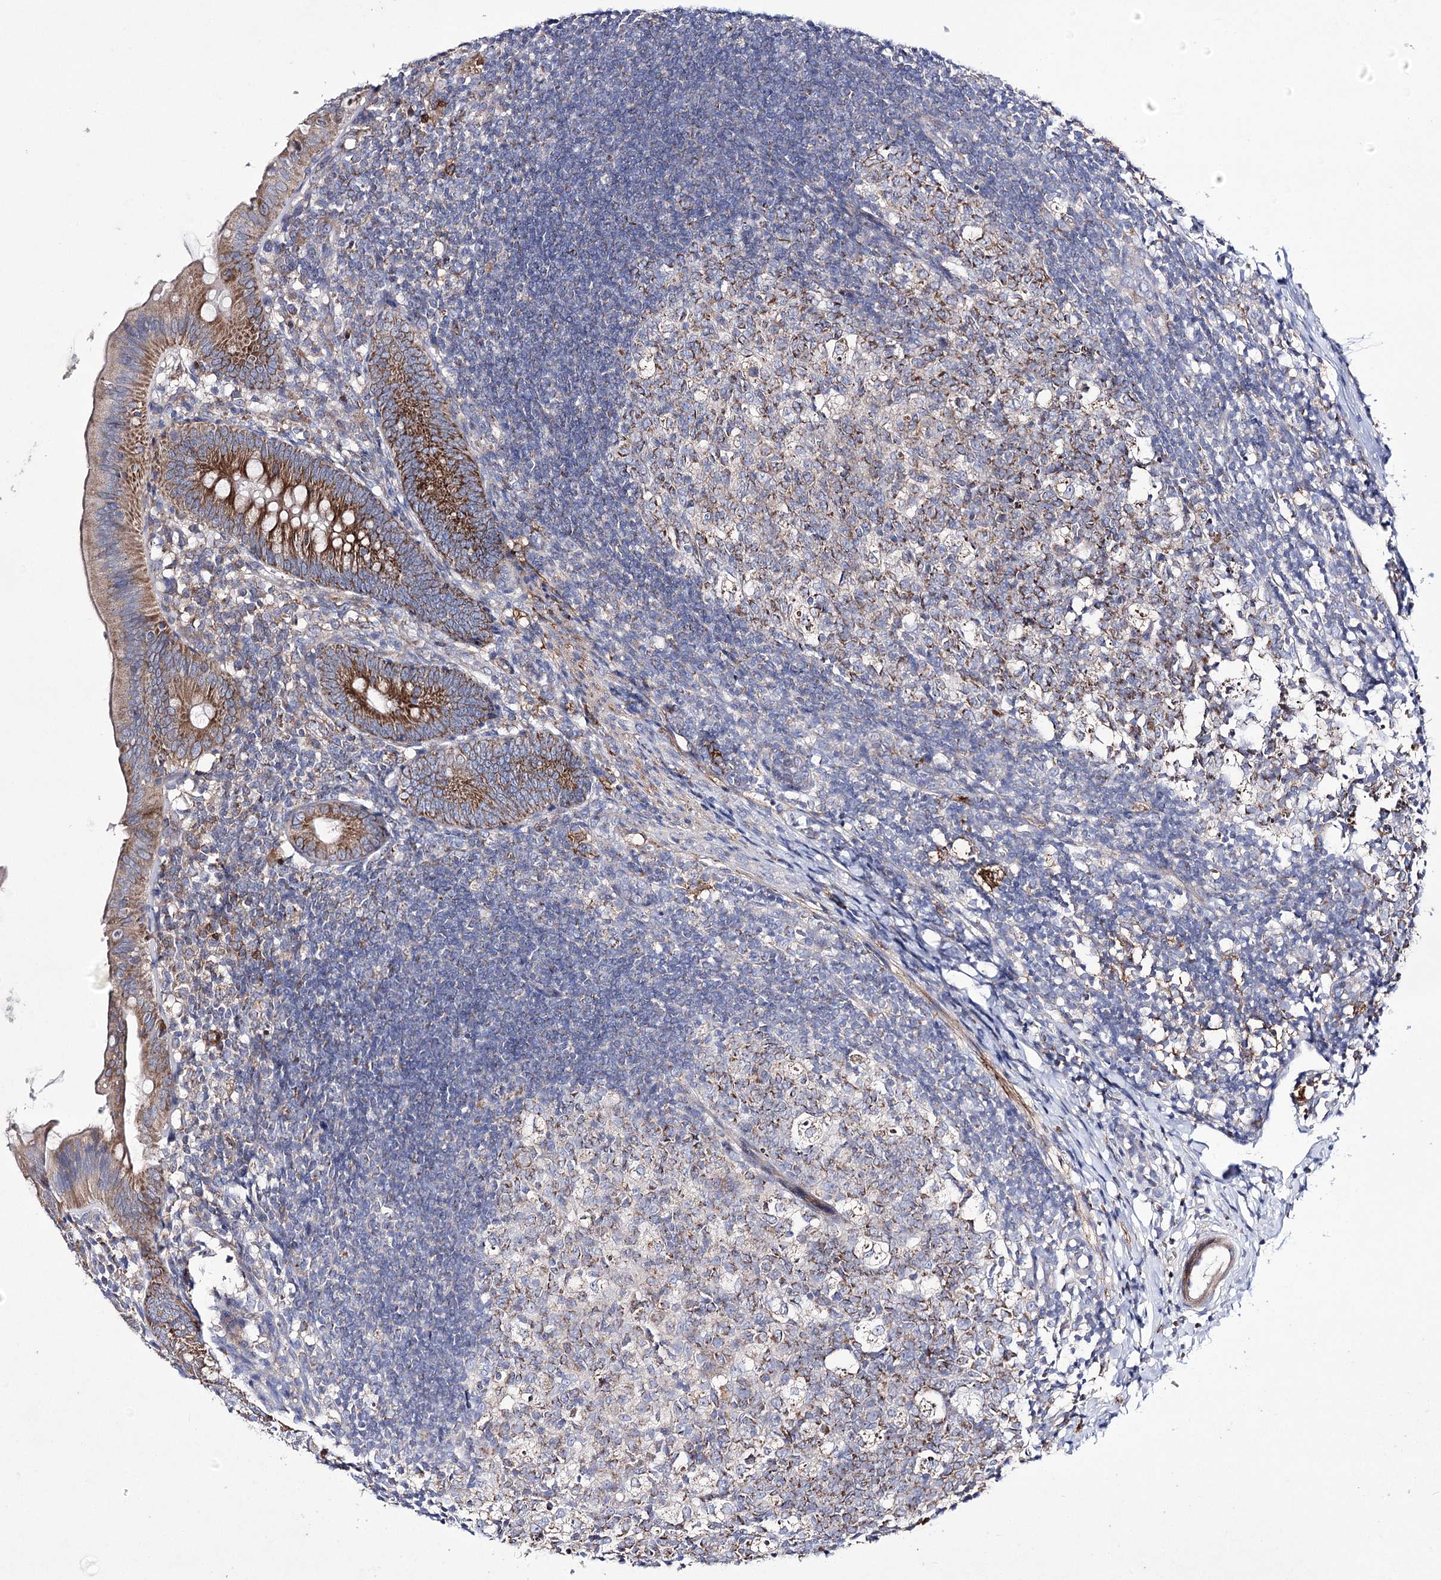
{"staining": {"intensity": "moderate", "quantity": ">75%", "location": "cytoplasmic/membranous"}, "tissue": "appendix", "cell_type": "Glandular cells", "image_type": "normal", "snomed": [{"axis": "morphology", "description": "Normal tissue, NOS"}, {"axis": "topography", "description": "Appendix"}], "caption": "Brown immunohistochemical staining in normal appendix demonstrates moderate cytoplasmic/membranous staining in approximately >75% of glandular cells.", "gene": "COX15", "patient": {"sex": "male", "age": 1}}